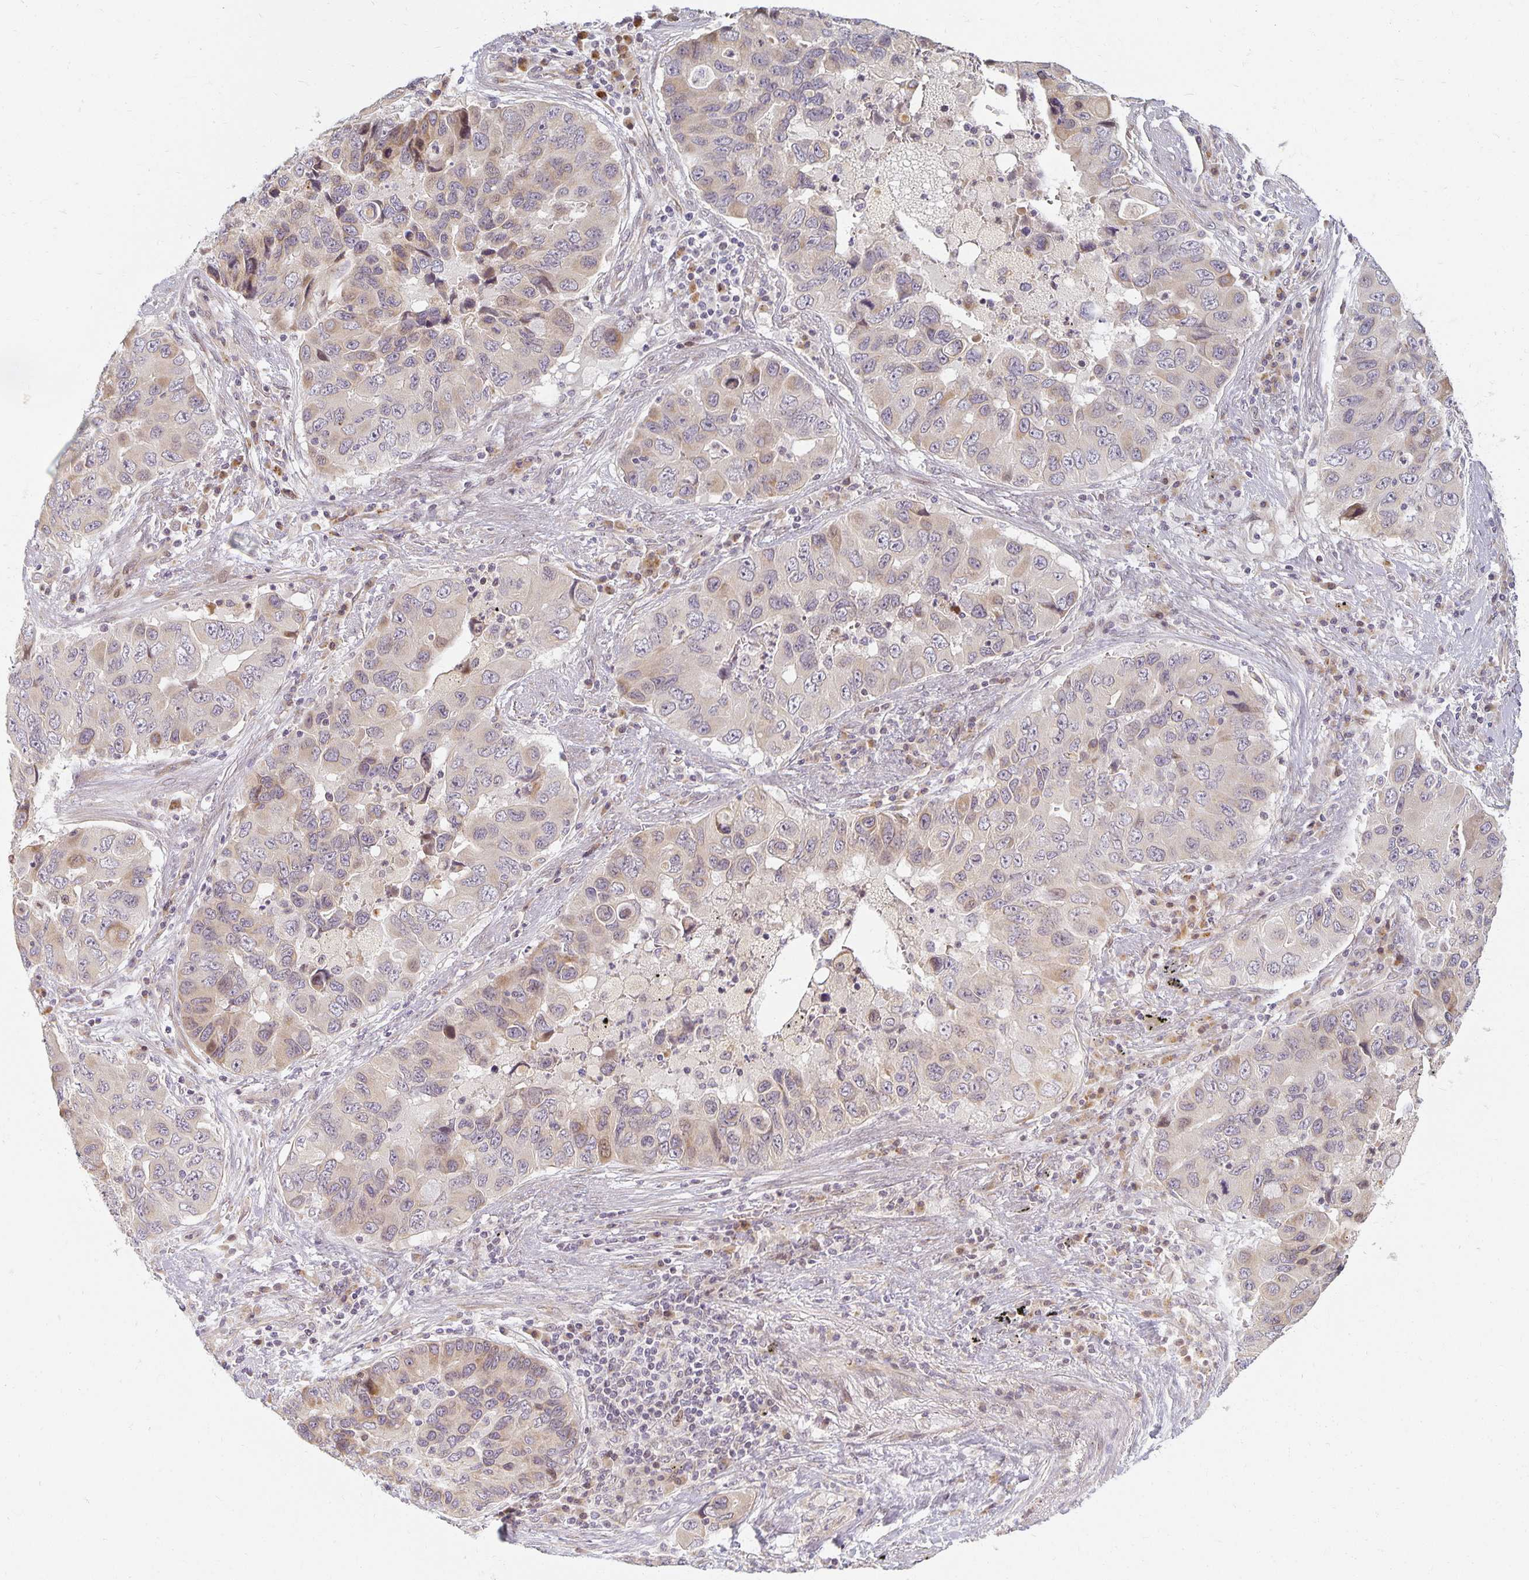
{"staining": {"intensity": "weak", "quantity": "<25%", "location": "cytoplasmic/membranous"}, "tissue": "lung cancer", "cell_type": "Tumor cells", "image_type": "cancer", "snomed": [{"axis": "morphology", "description": "Adenocarcinoma, NOS"}, {"axis": "morphology", "description": "Adenocarcinoma, metastatic, NOS"}, {"axis": "topography", "description": "Lymph node"}, {"axis": "topography", "description": "Lung"}], "caption": "The micrograph demonstrates no staining of tumor cells in metastatic adenocarcinoma (lung).", "gene": "EHF", "patient": {"sex": "female", "age": 54}}